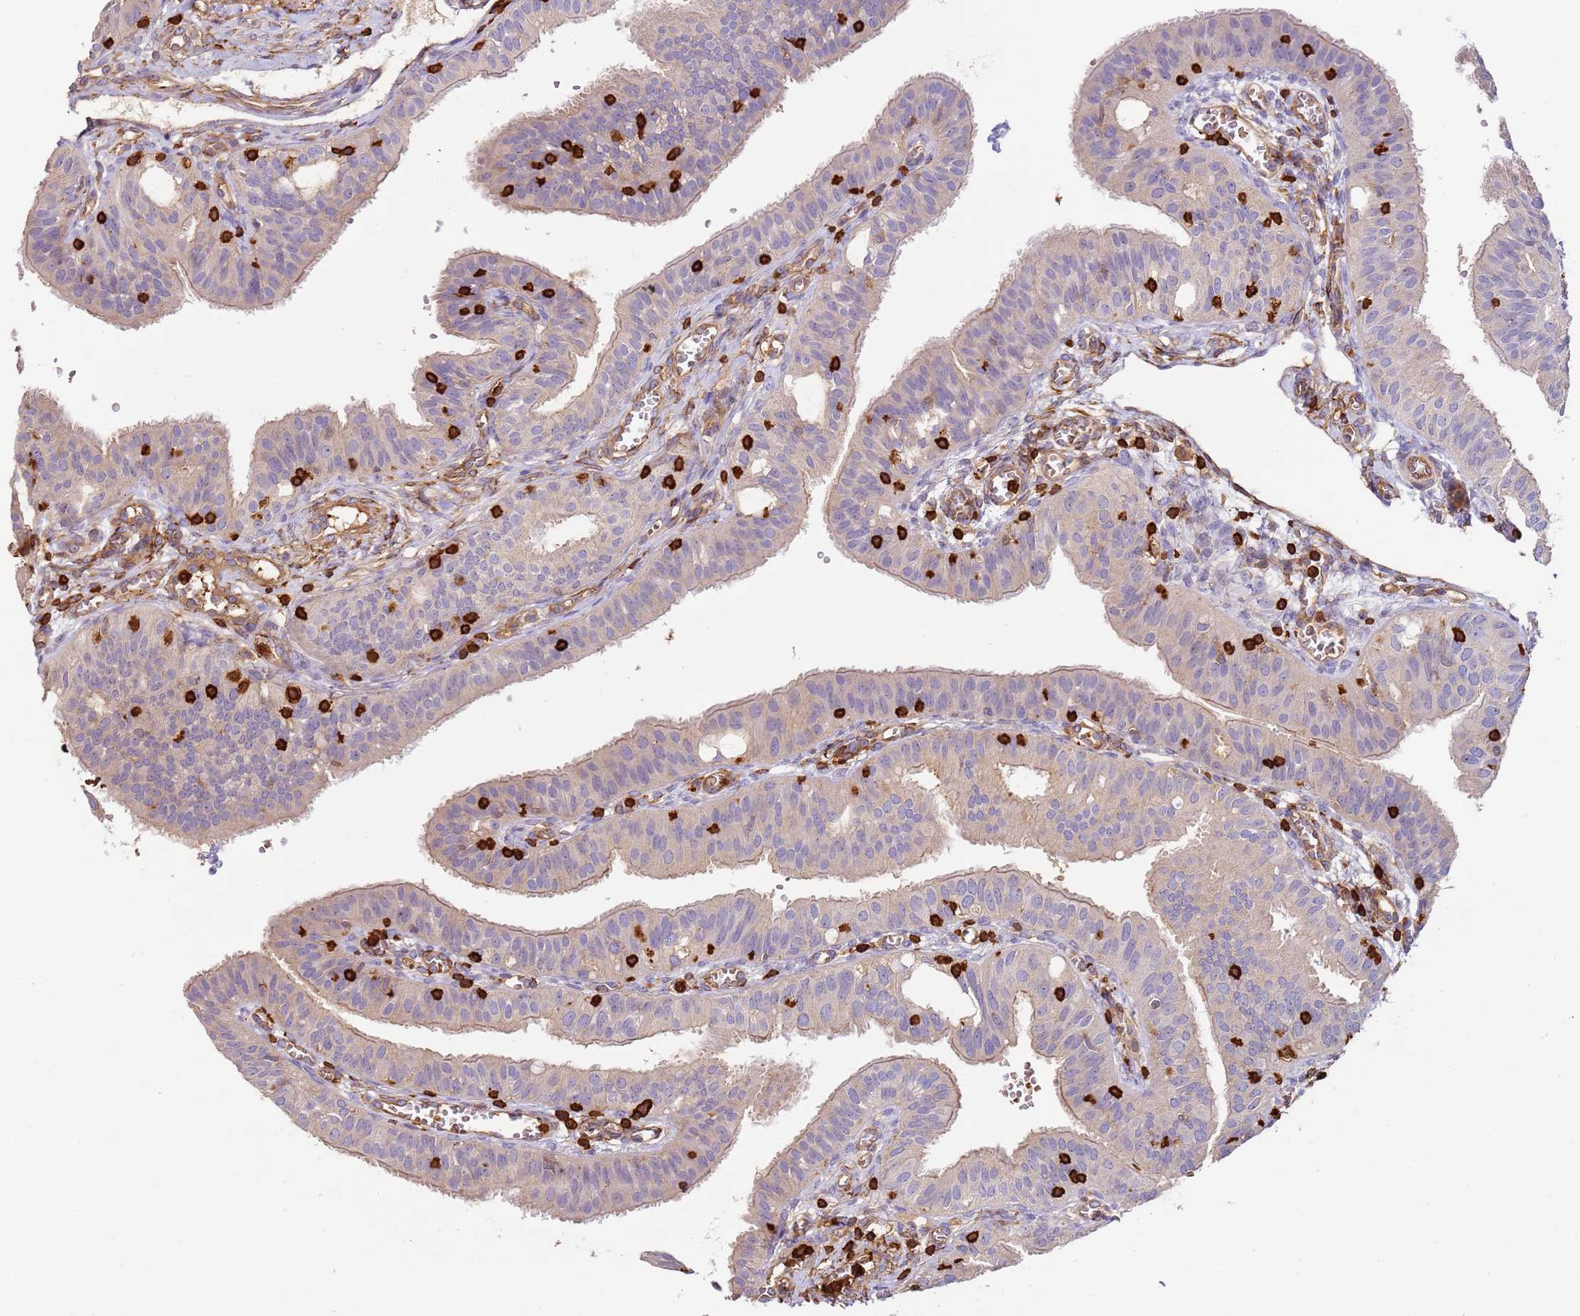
{"staining": {"intensity": "negative", "quantity": "none", "location": "none"}, "tissue": "fallopian tube", "cell_type": "Glandular cells", "image_type": "normal", "snomed": [{"axis": "morphology", "description": "Normal tissue, NOS"}, {"axis": "topography", "description": "Fallopian tube"}, {"axis": "topography", "description": "Ovary"}], "caption": "A high-resolution image shows immunohistochemistry staining of unremarkable fallopian tube, which exhibits no significant expression in glandular cells.", "gene": "OR6P1", "patient": {"sex": "female", "age": 42}}